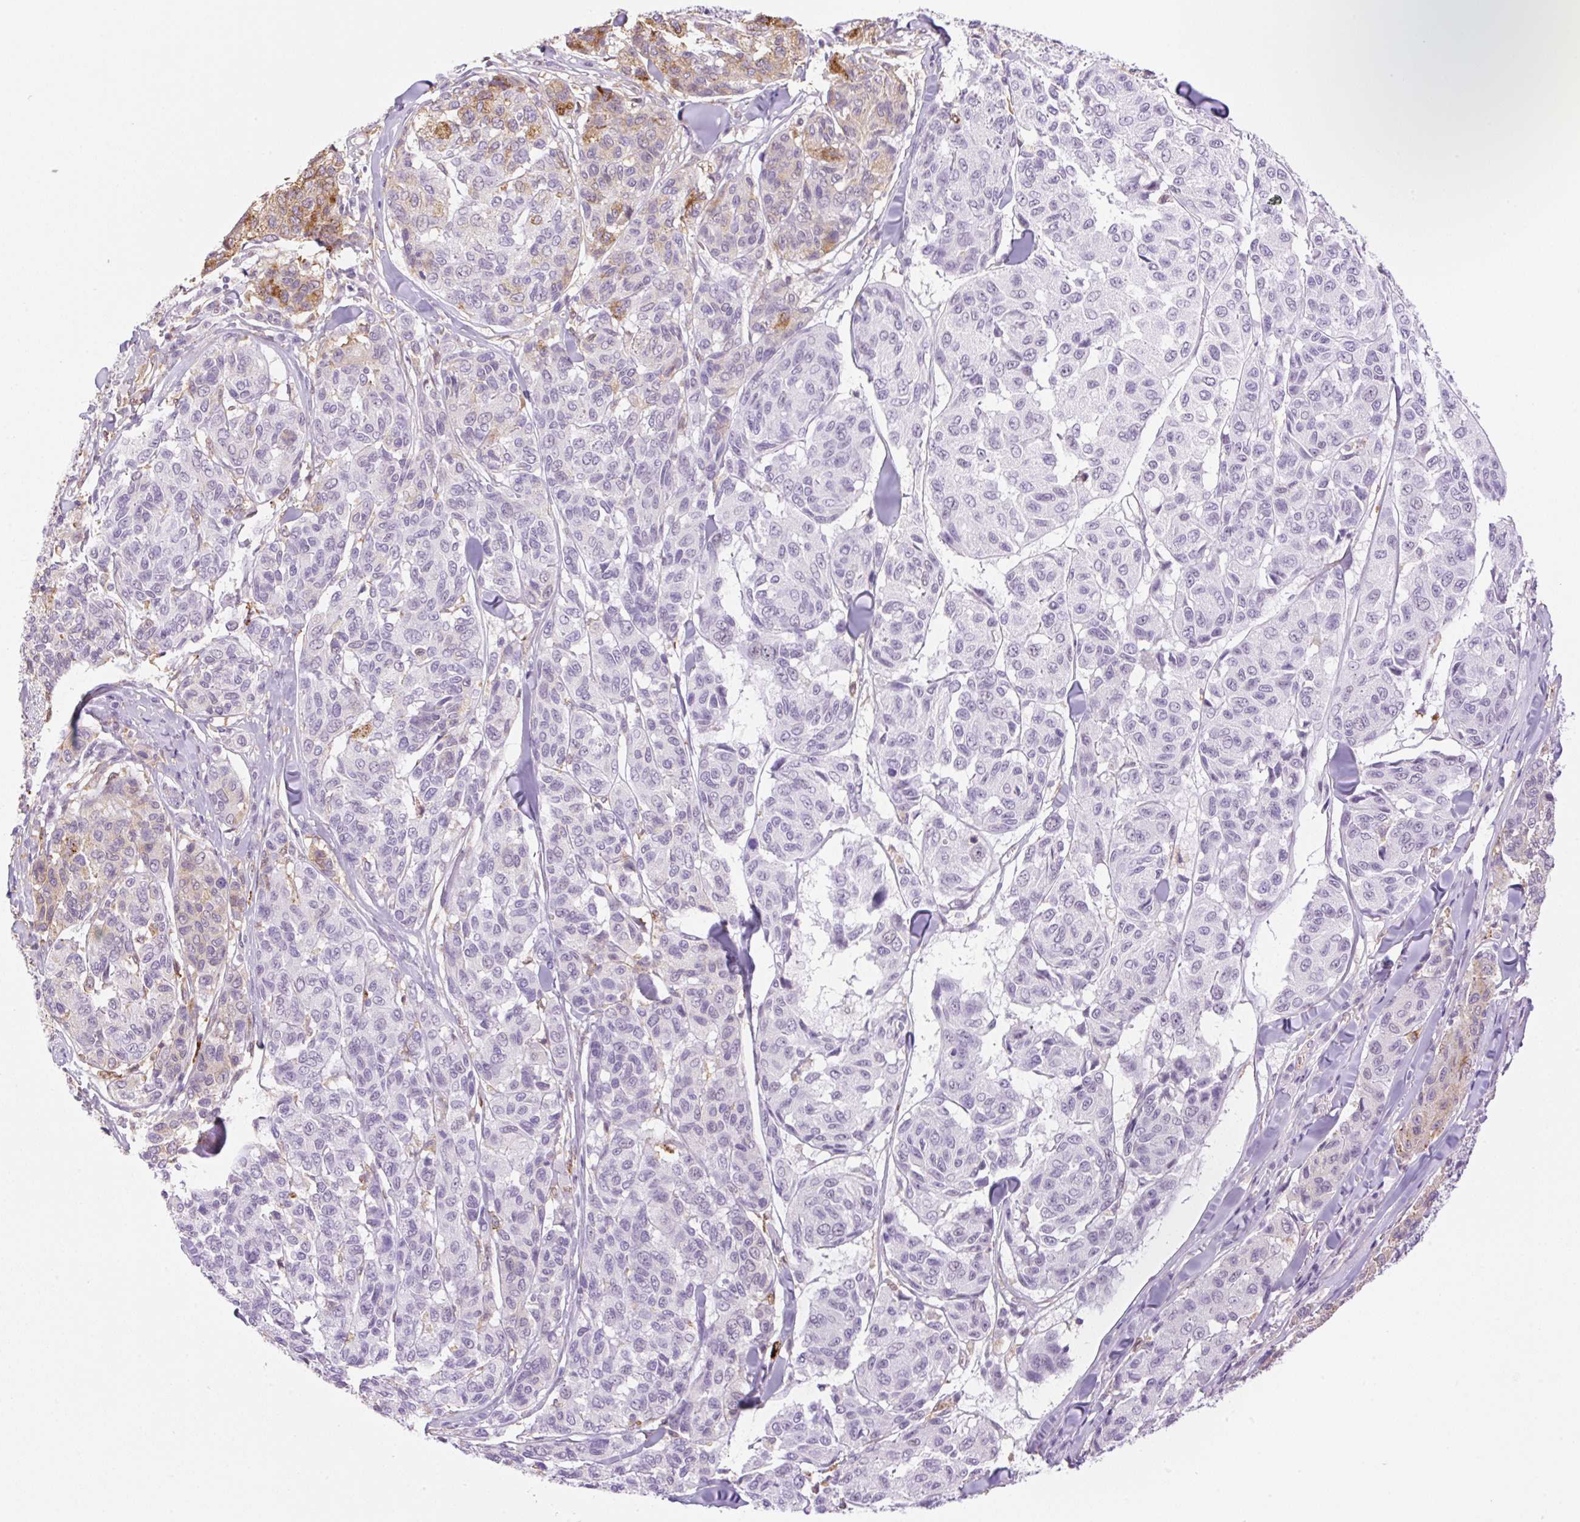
{"staining": {"intensity": "negative", "quantity": "none", "location": "none"}, "tissue": "melanoma", "cell_type": "Tumor cells", "image_type": "cancer", "snomed": [{"axis": "morphology", "description": "Malignant melanoma, NOS"}, {"axis": "topography", "description": "Skin"}], "caption": "Tumor cells show no significant expression in melanoma.", "gene": "PALM3", "patient": {"sex": "female", "age": 66}}